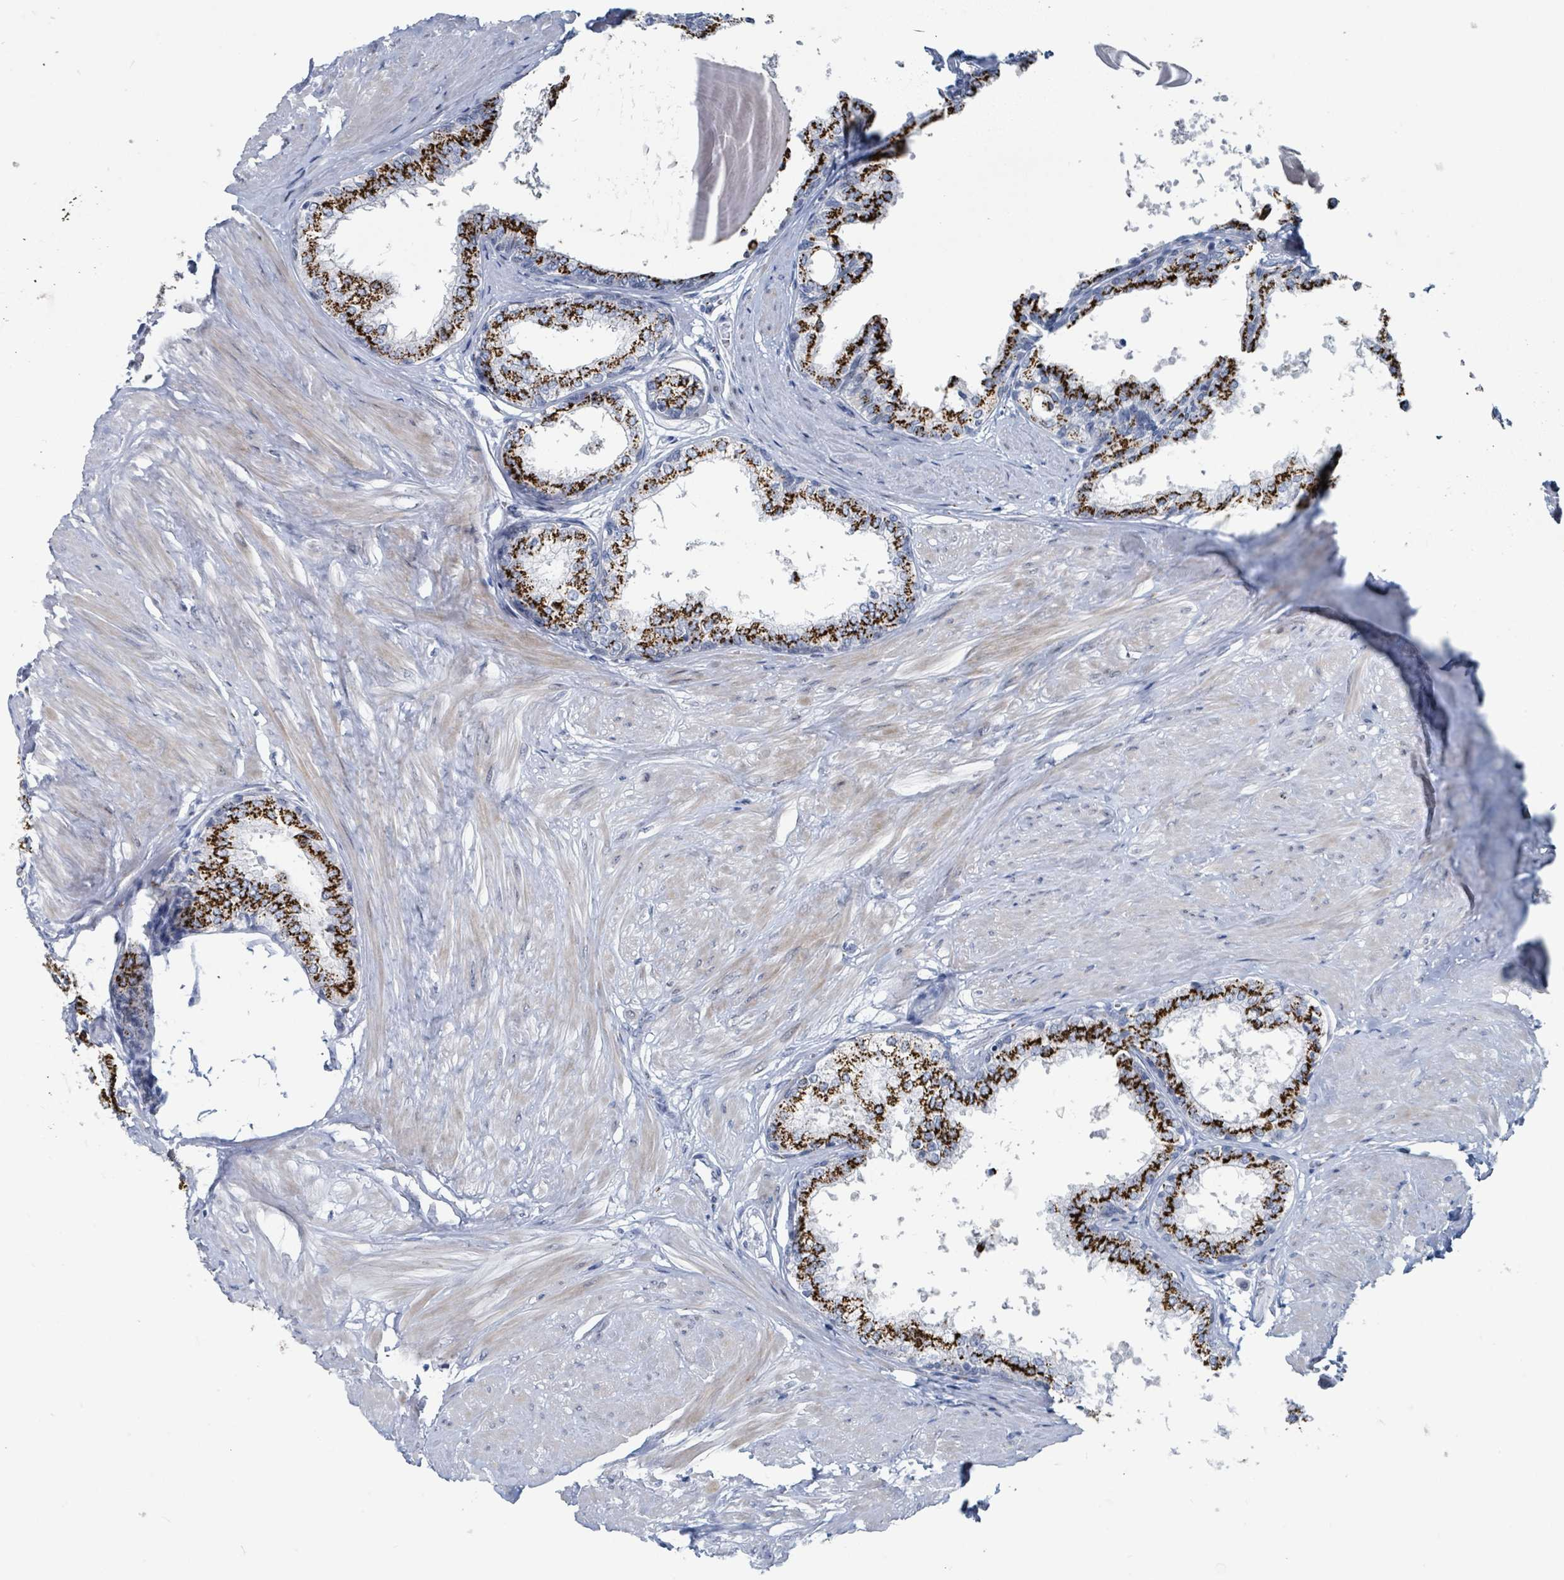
{"staining": {"intensity": "strong", "quantity": ">75%", "location": "cytoplasmic/membranous"}, "tissue": "prostate", "cell_type": "Glandular cells", "image_type": "normal", "snomed": [{"axis": "morphology", "description": "Normal tissue, NOS"}, {"axis": "topography", "description": "Prostate"}], "caption": "IHC (DAB) staining of unremarkable human prostate reveals strong cytoplasmic/membranous protein expression in about >75% of glandular cells. (DAB IHC, brown staining for protein, blue staining for nuclei).", "gene": "DCAF5", "patient": {"sex": "male", "age": 48}}